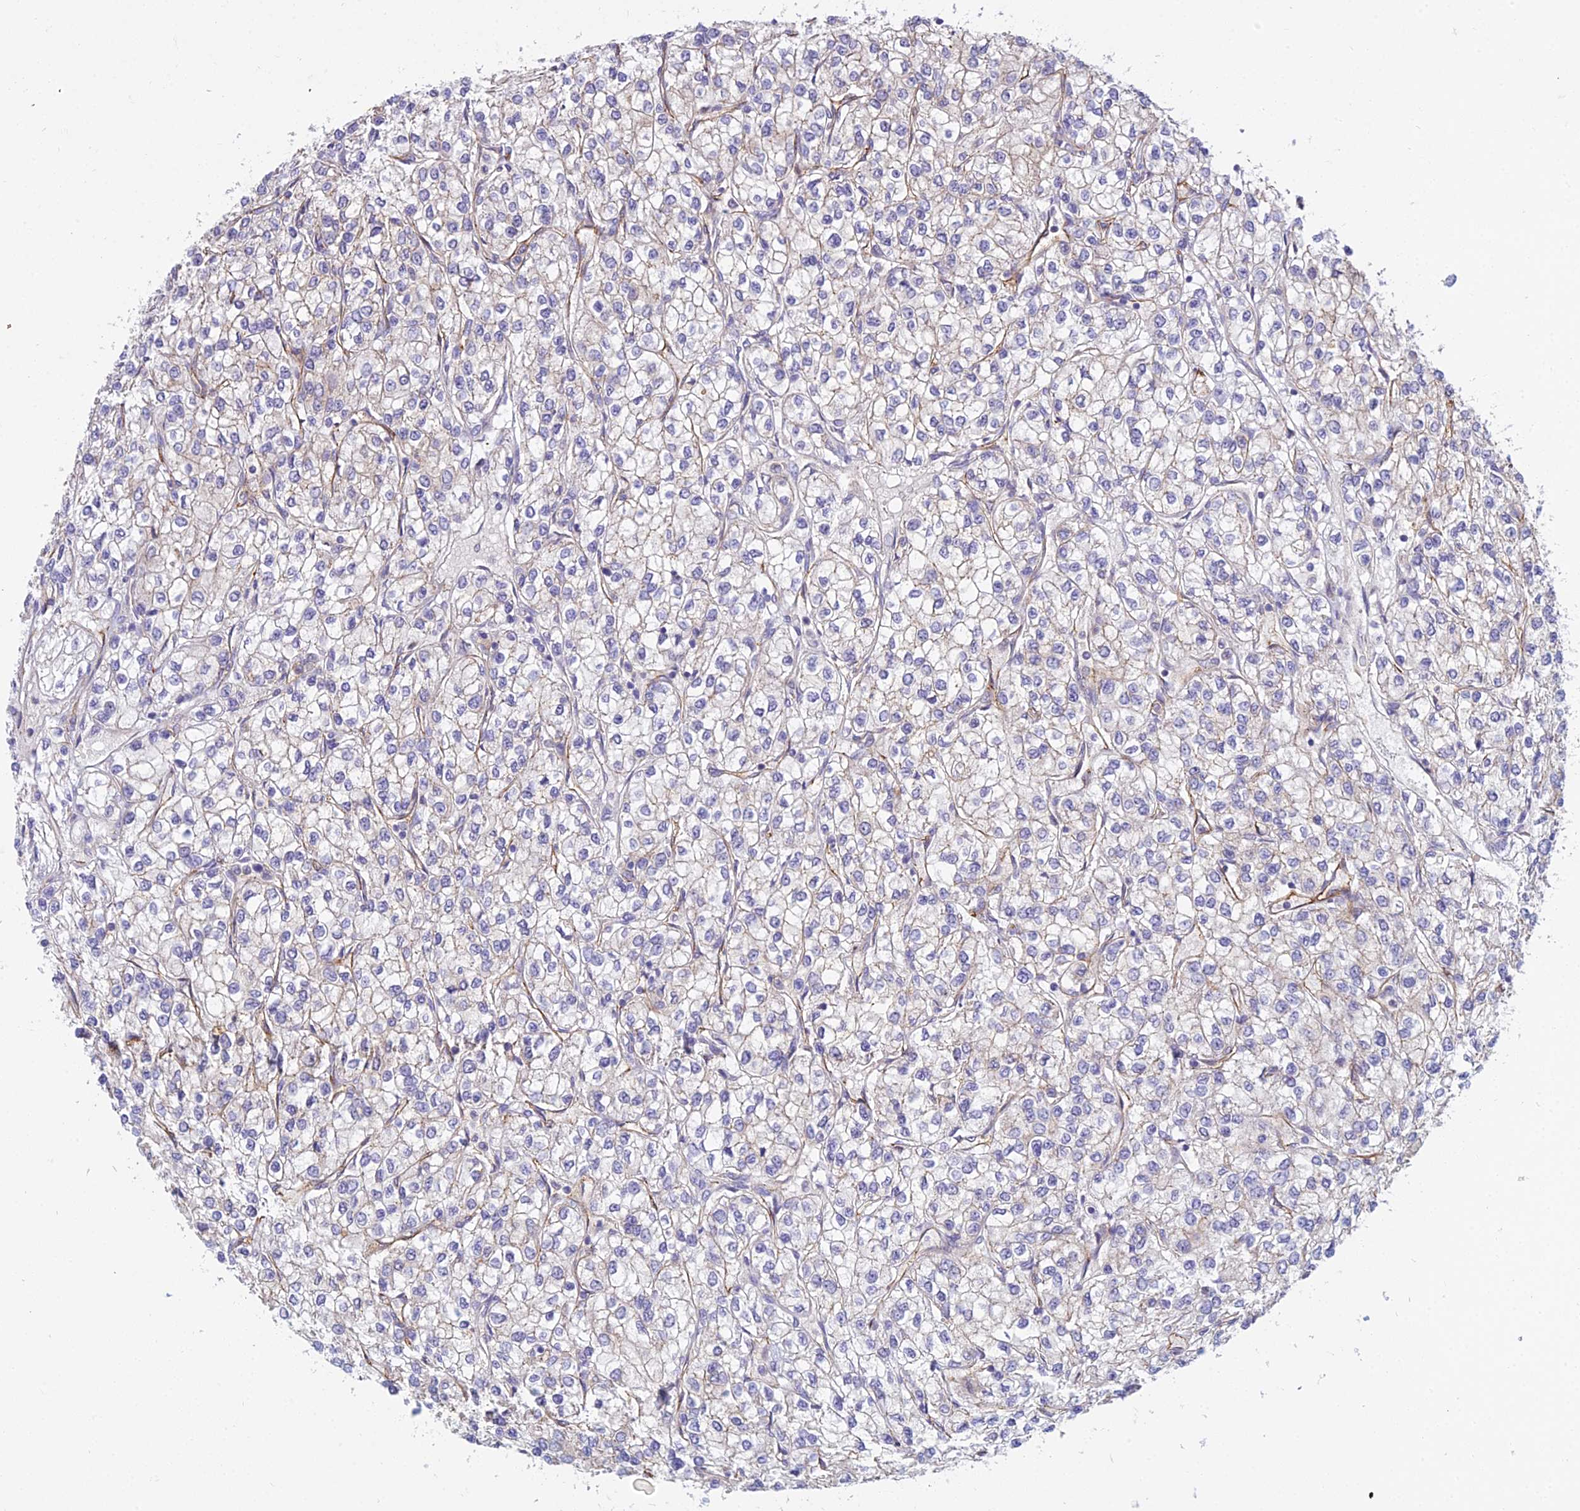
{"staining": {"intensity": "negative", "quantity": "none", "location": "none"}, "tissue": "renal cancer", "cell_type": "Tumor cells", "image_type": "cancer", "snomed": [{"axis": "morphology", "description": "Adenocarcinoma, NOS"}, {"axis": "topography", "description": "Kidney"}], "caption": "This is a image of immunohistochemistry staining of adenocarcinoma (renal), which shows no expression in tumor cells.", "gene": "DUS2", "patient": {"sex": "male", "age": 80}}